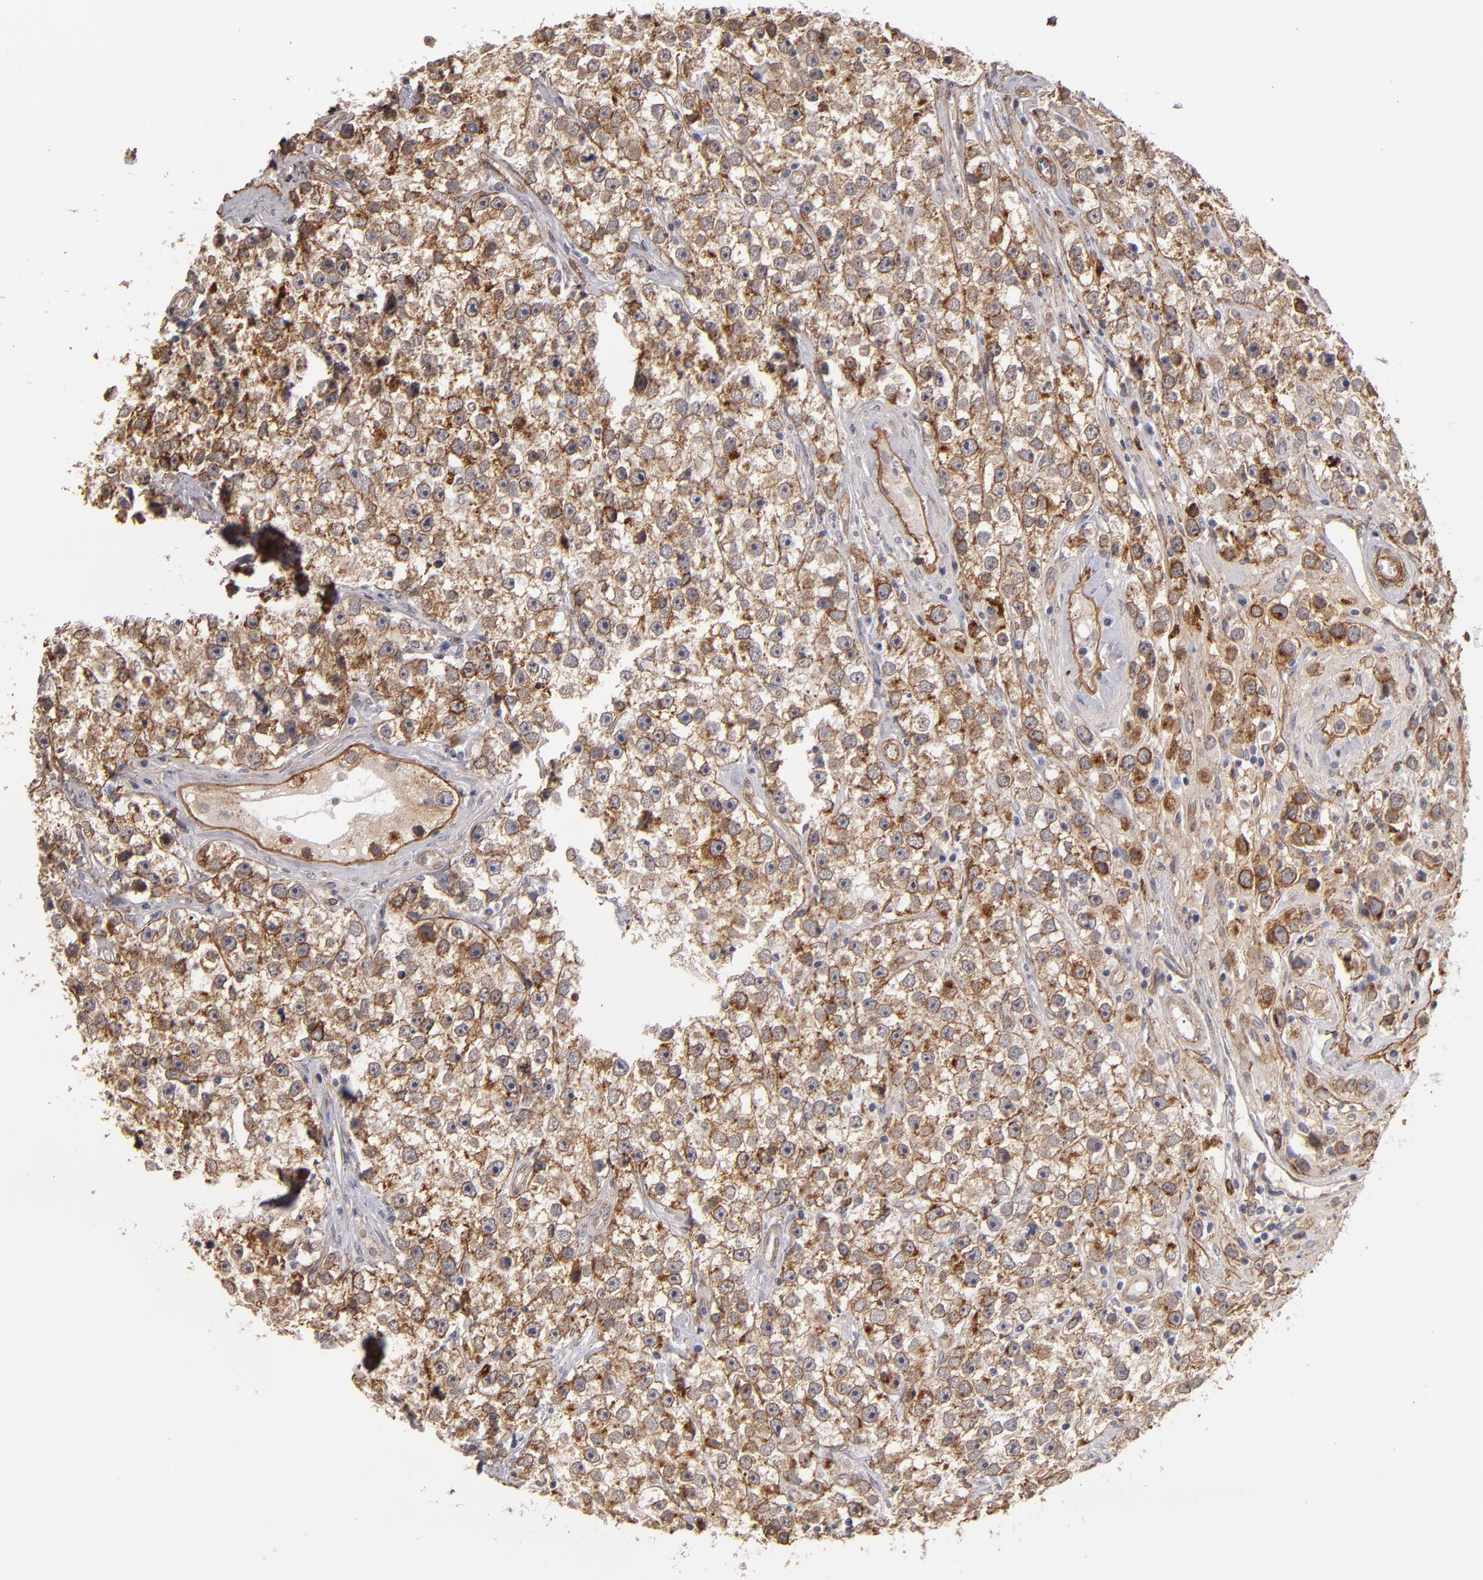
{"staining": {"intensity": "moderate", "quantity": ">75%", "location": "cytoplasmic/membranous"}, "tissue": "testis cancer", "cell_type": "Tumor cells", "image_type": "cancer", "snomed": [{"axis": "morphology", "description": "Seminoma, NOS"}, {"axis": "topography", "description": "Testis"}], "caption": "Testis seminoma tissue exhibits moderate cytoplasmic/membranous positivity in approximately >75% of tumor cells The staining is performed using DAB (3,3'-diaminobenzidine) brown chromogen to label protein expression. The nuclei are counter-stained blue using hematoxylin.", "gene": "LAMC1", "patient": {"sex": "male", "age": 32}}